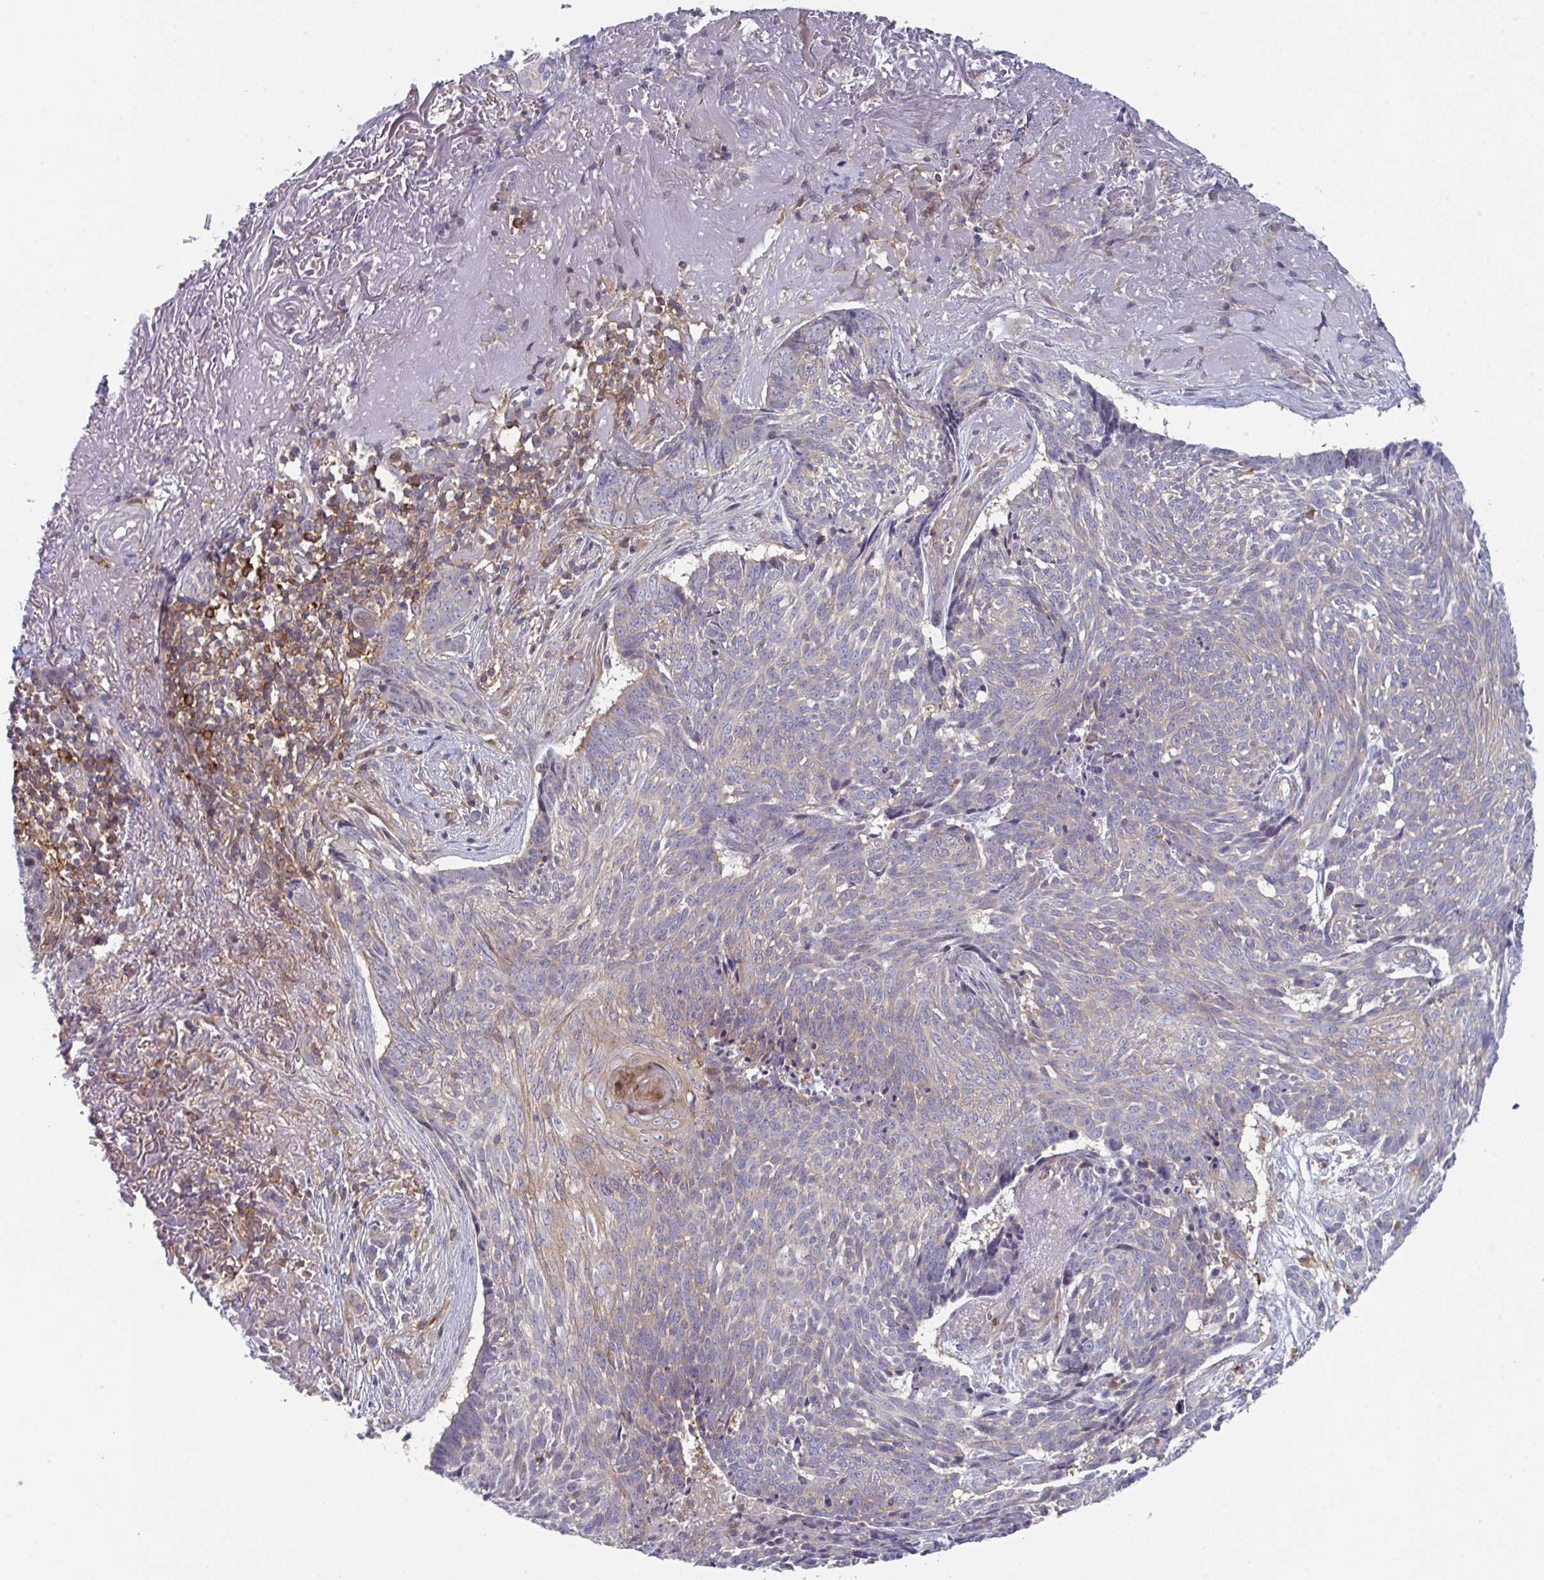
{"staining": {"intensity": "weak", "quantity": "<25%", "location": "cytoplasmic/membranous"}, "tissue": "skin cancer", "cell_type": "Tumor cells", "image_type": "cancer", "snomed": [{"axis": "morphology", "description": "Basal cell carcinoma"}, {"axis": "topography", "description": "Skin"}, {"axis": "topography", "description": "Skin of face"}], "caption": "There is no significant staining in tumor cells of skin cancer.", "gene": "DISP2", "patient": {"sex": "female", "age": 95}}